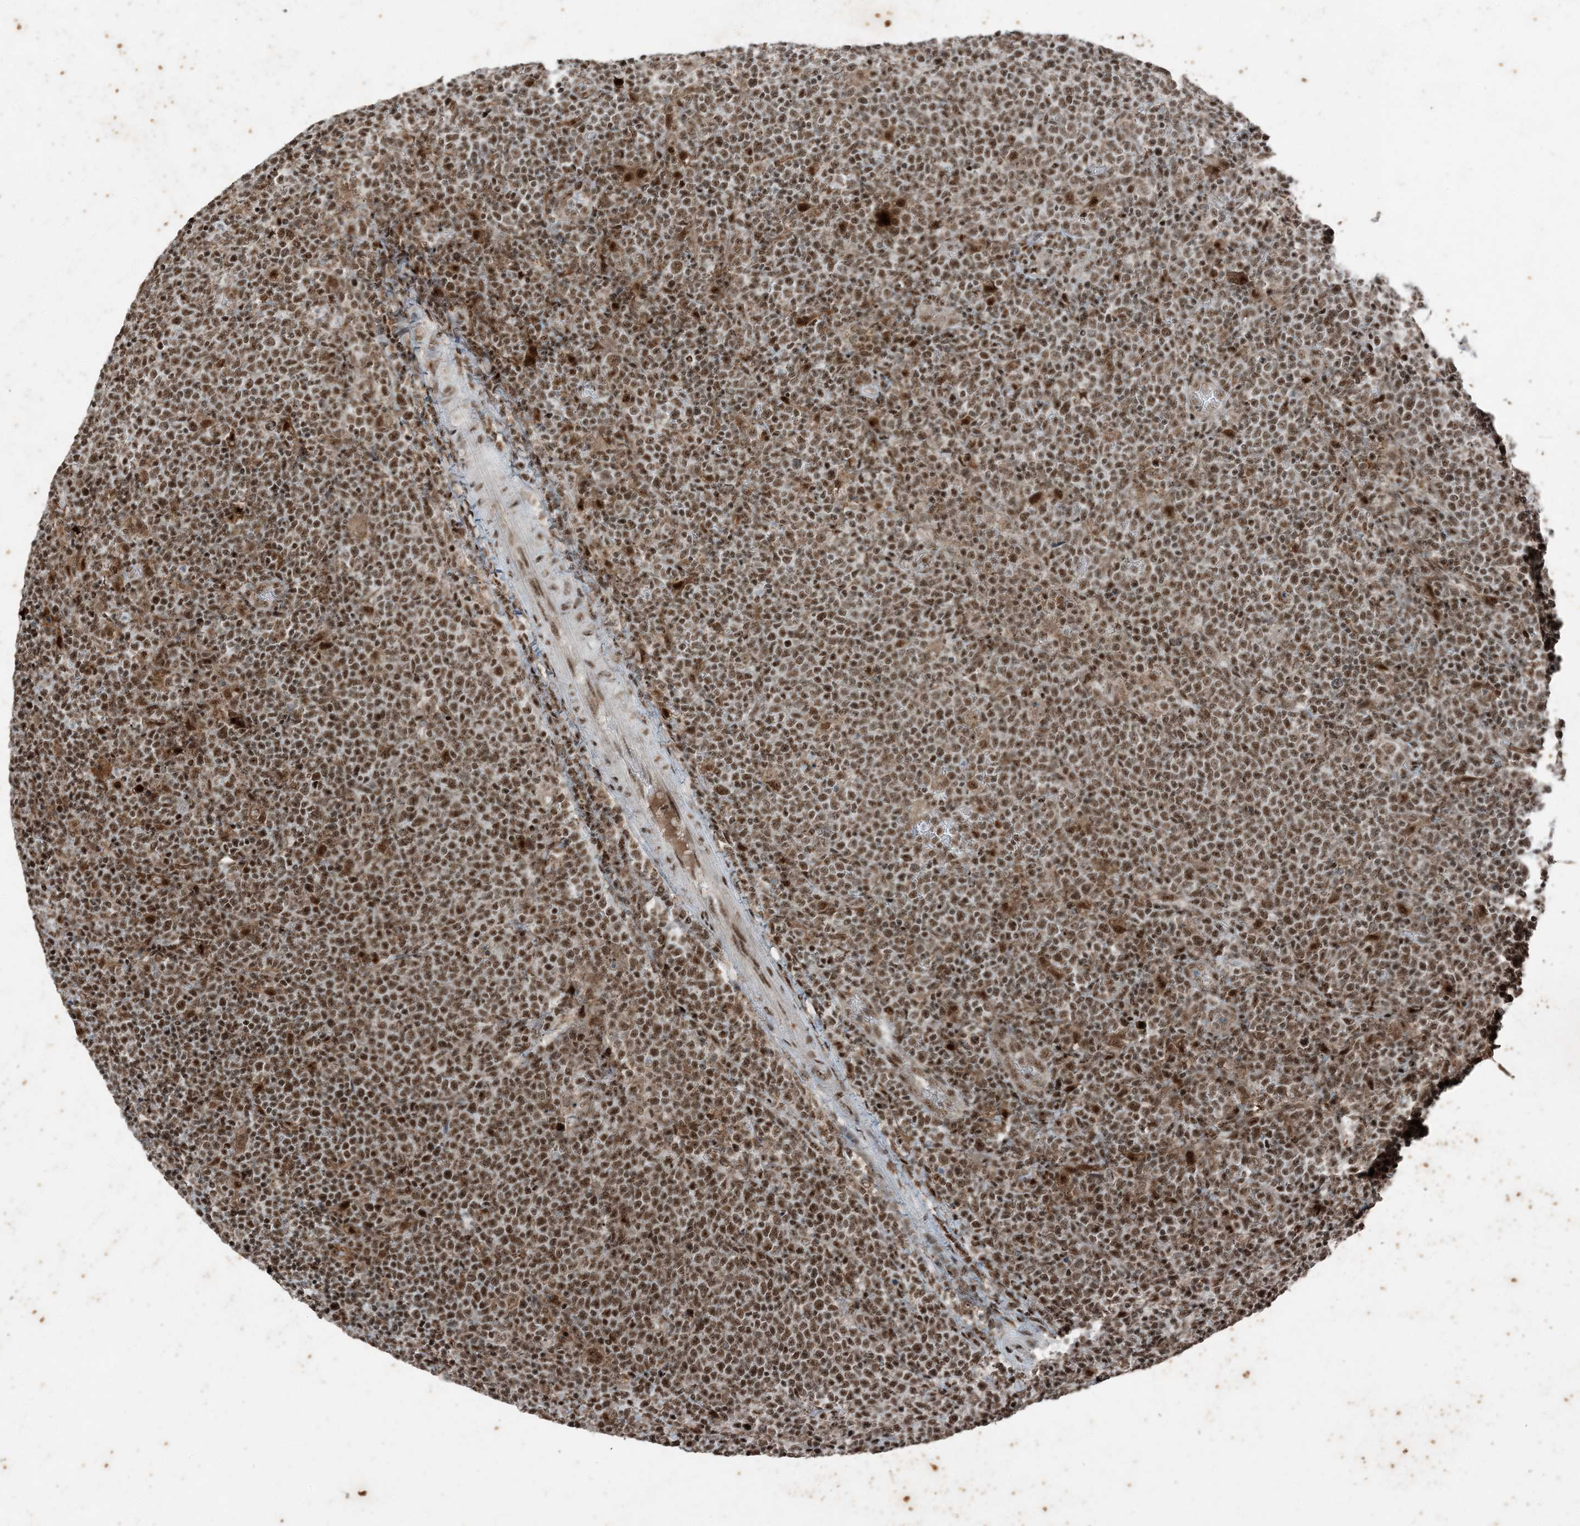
{"staining": {"intensity": "moderate", "quantity": ">75%", "location": "nuclear"}, "tissue": "lymphoma", "cell_type": "Tumor cells", "image_type": "cancer", "snomed": [{"axis": "morphology", "description": "Malignant lymphoma, non-Hodgkin's type, High grade"}, {"axis": "topography", "description": "Lymph node"}], "caption": "The immunohistochemical stain highlights moderate nuclear positivity in tumor cells of lymphoma tissue.", "gene": "TADA2B", "patient": {"sex": "male", "age": 61}}